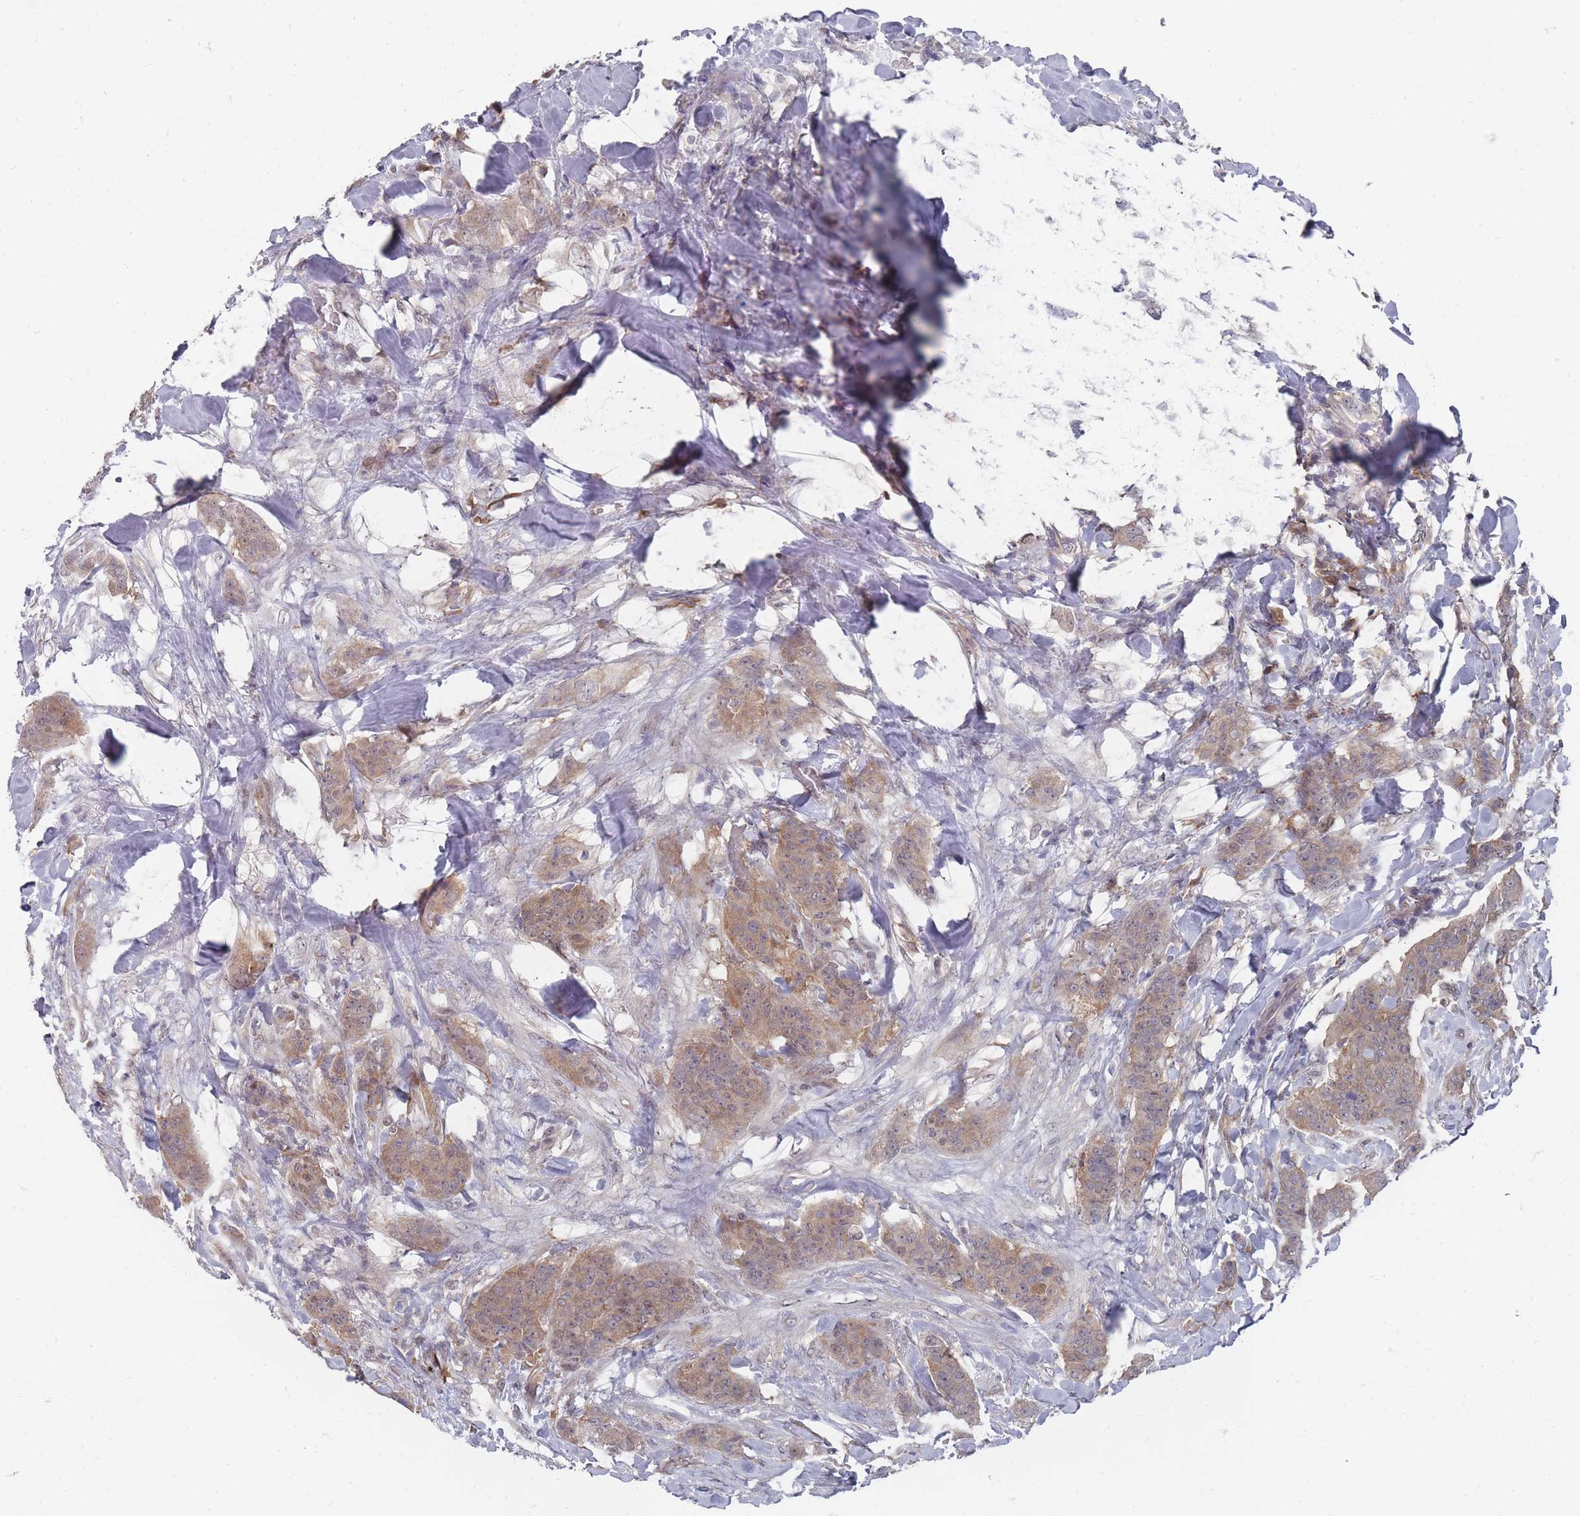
{"staining": {"intensity": "weak", "quantity": "25%-75%", "location": "cytoplasmic/membranous,nuclear"}, "tissue": "breast cancer", "cell_type": "Tumor cells", "image_type": "cancer", "snomed": [{"axis": "morphology", "description": "Duct carcinoma"}, {"axis": "topography", "description": "Breast"}], "caption": "Immunohistochemistry staining of breast cancer, which reveals low levels of weak cytoplasmic/membranous and nuclear staining in about 25%-75% of tumor cells indicating weak cytoplasmic/membranous and nuclear protein positivity. The staining was performed using DAB (3,3'-diaminobenzidine) (brown) for protein detection and nuclei were counterstained in hematoxylin (blue).", "gene": "NKD1", "patient": {"sex": "female", "age": 40}}